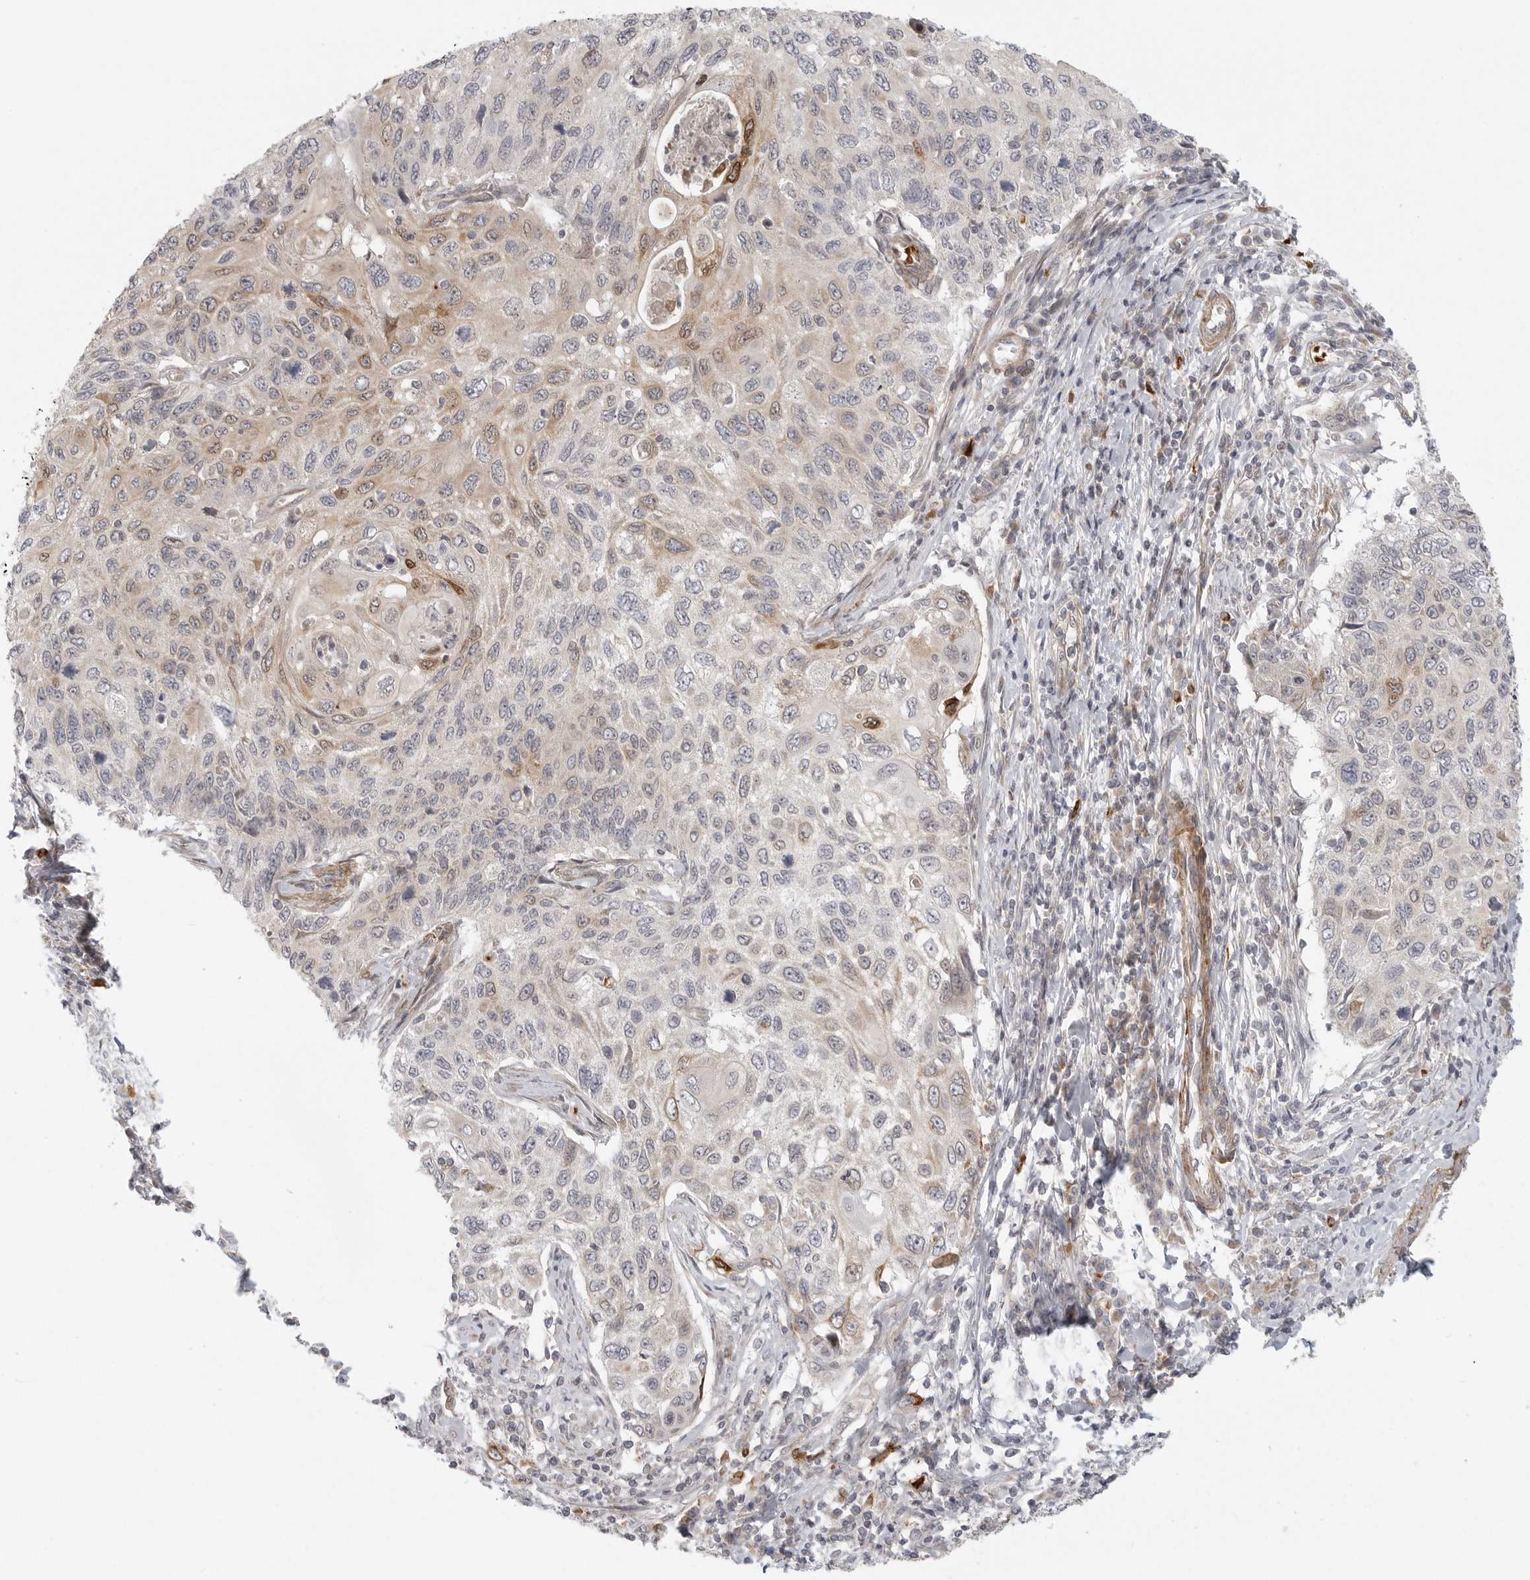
{"staining": {"intensity": "moderate", "quantity": "<25%", "location": "cytoplasmic/membranous"}, "tissue": "cervical cancer", "cell_type": "Tumor cells", "image_type": "cancer", "snomed": [{"axis": "morphology", "description": "Squamous cell carcinoma, NOS"}, {"axis": "topography", "description": "Cervix"}], "caption": "Protein expression by immunohistochemistry demonstrates moderate cytoplasmic/membranous positivity in approximately <25% of tumor cells in cervical cancer.", "gene": "CCPG1", "patient": {"sex": "female", "age": 70}}